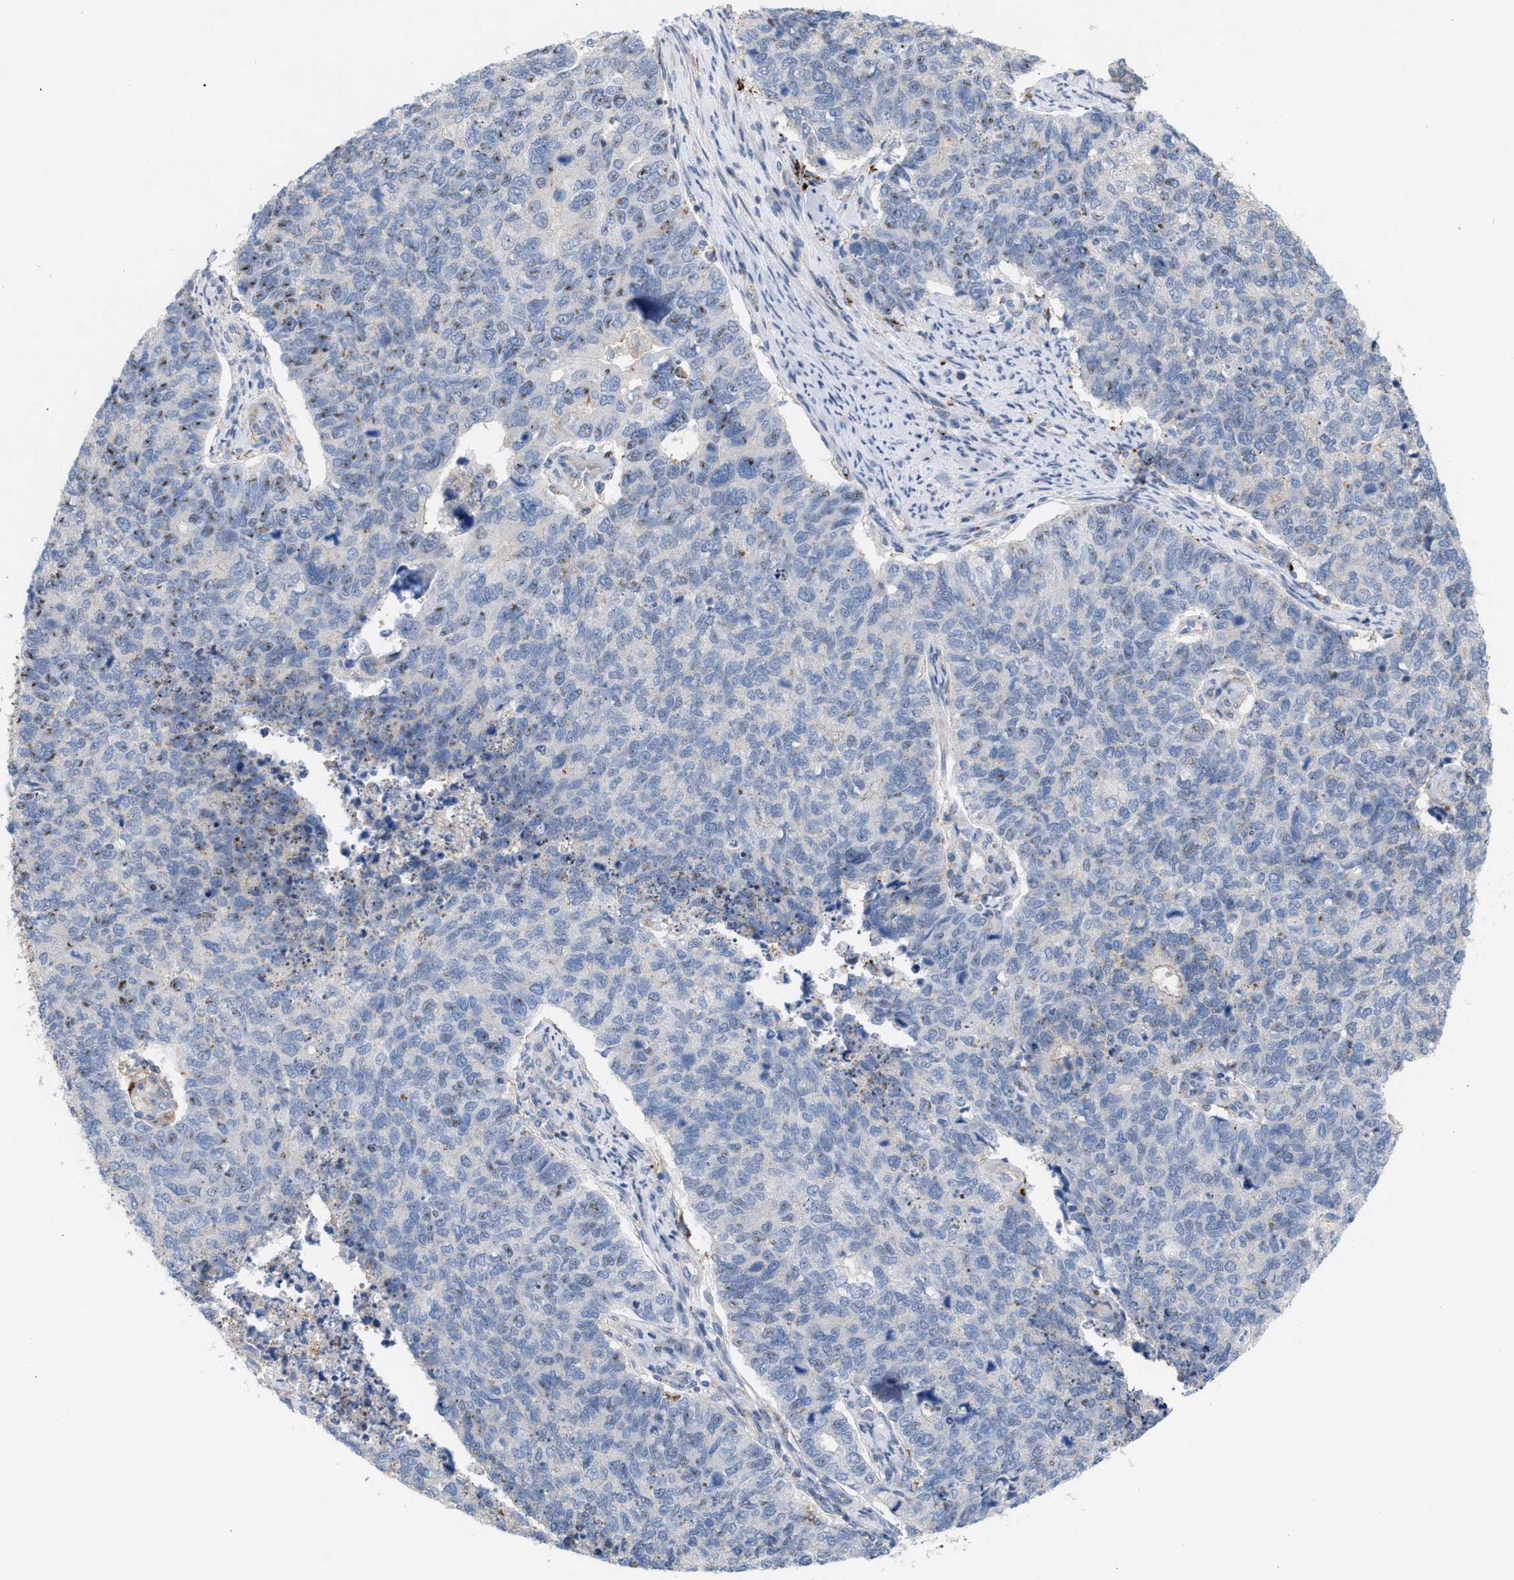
{"staining": {"intensity": "negative", "quantity": "none", "location": "none"}, "tissue": "cervical cancer", "cell_type": "Tumor cells", "image_type": "cancer", "snomed": [{"axis": "morphology", "description": "Squamous cell carcinoma, NOS"}, {"axis": "topography", "description": "Cervix"}], "caption": "Photomicrograph shows no protein positivity in tumor cells of cervical cancer (squamous cell carcinoma) tissue. (DAB (3,3'-diaminobenzidine) IHC visualized using brightfield microscopy, high magnification).", "gene": "MBTD1", "patient": {"sex": "female", "age": 63}}